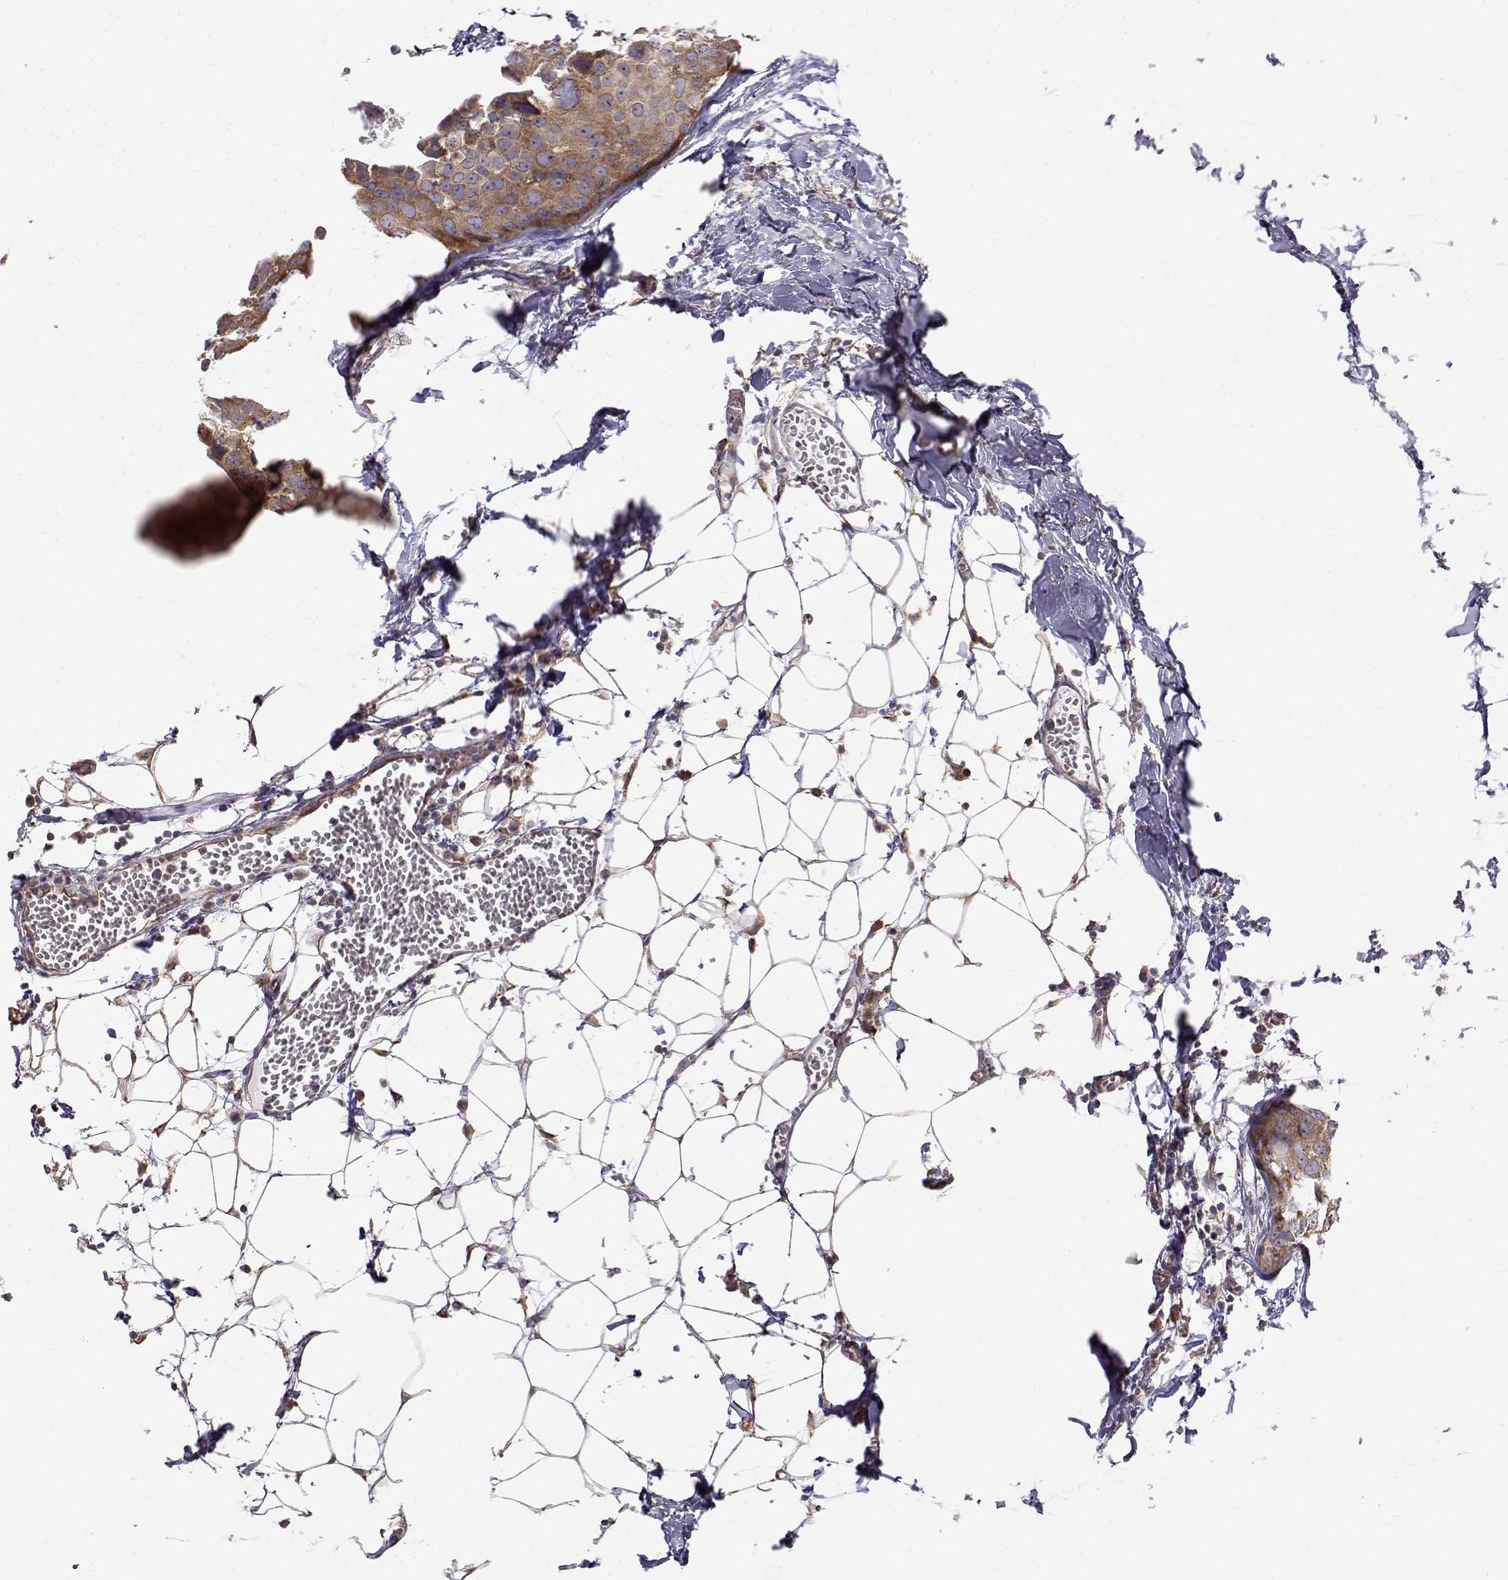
{"staining": {"intensity": "moderate", "quantity": ">75%", "location": "cytoplasmic/membranous"}, "tissue": "breast cancer", "cell_type": "Tumor cells", "image_type": "cancer", "snomed": [{"axis": "morphology", "description": "Duct carcinoma"}, {"axis": "topography", "description": "Breast"}], "caption": "A medium amount of moderate cytoplasmic/membranous staining is seen in about >75% of tumor cells in breast cancer (invasive ductal carcinoma) tissue.", "gene": "PAIP1", "patient": {"sex": "female", "age": 38}}